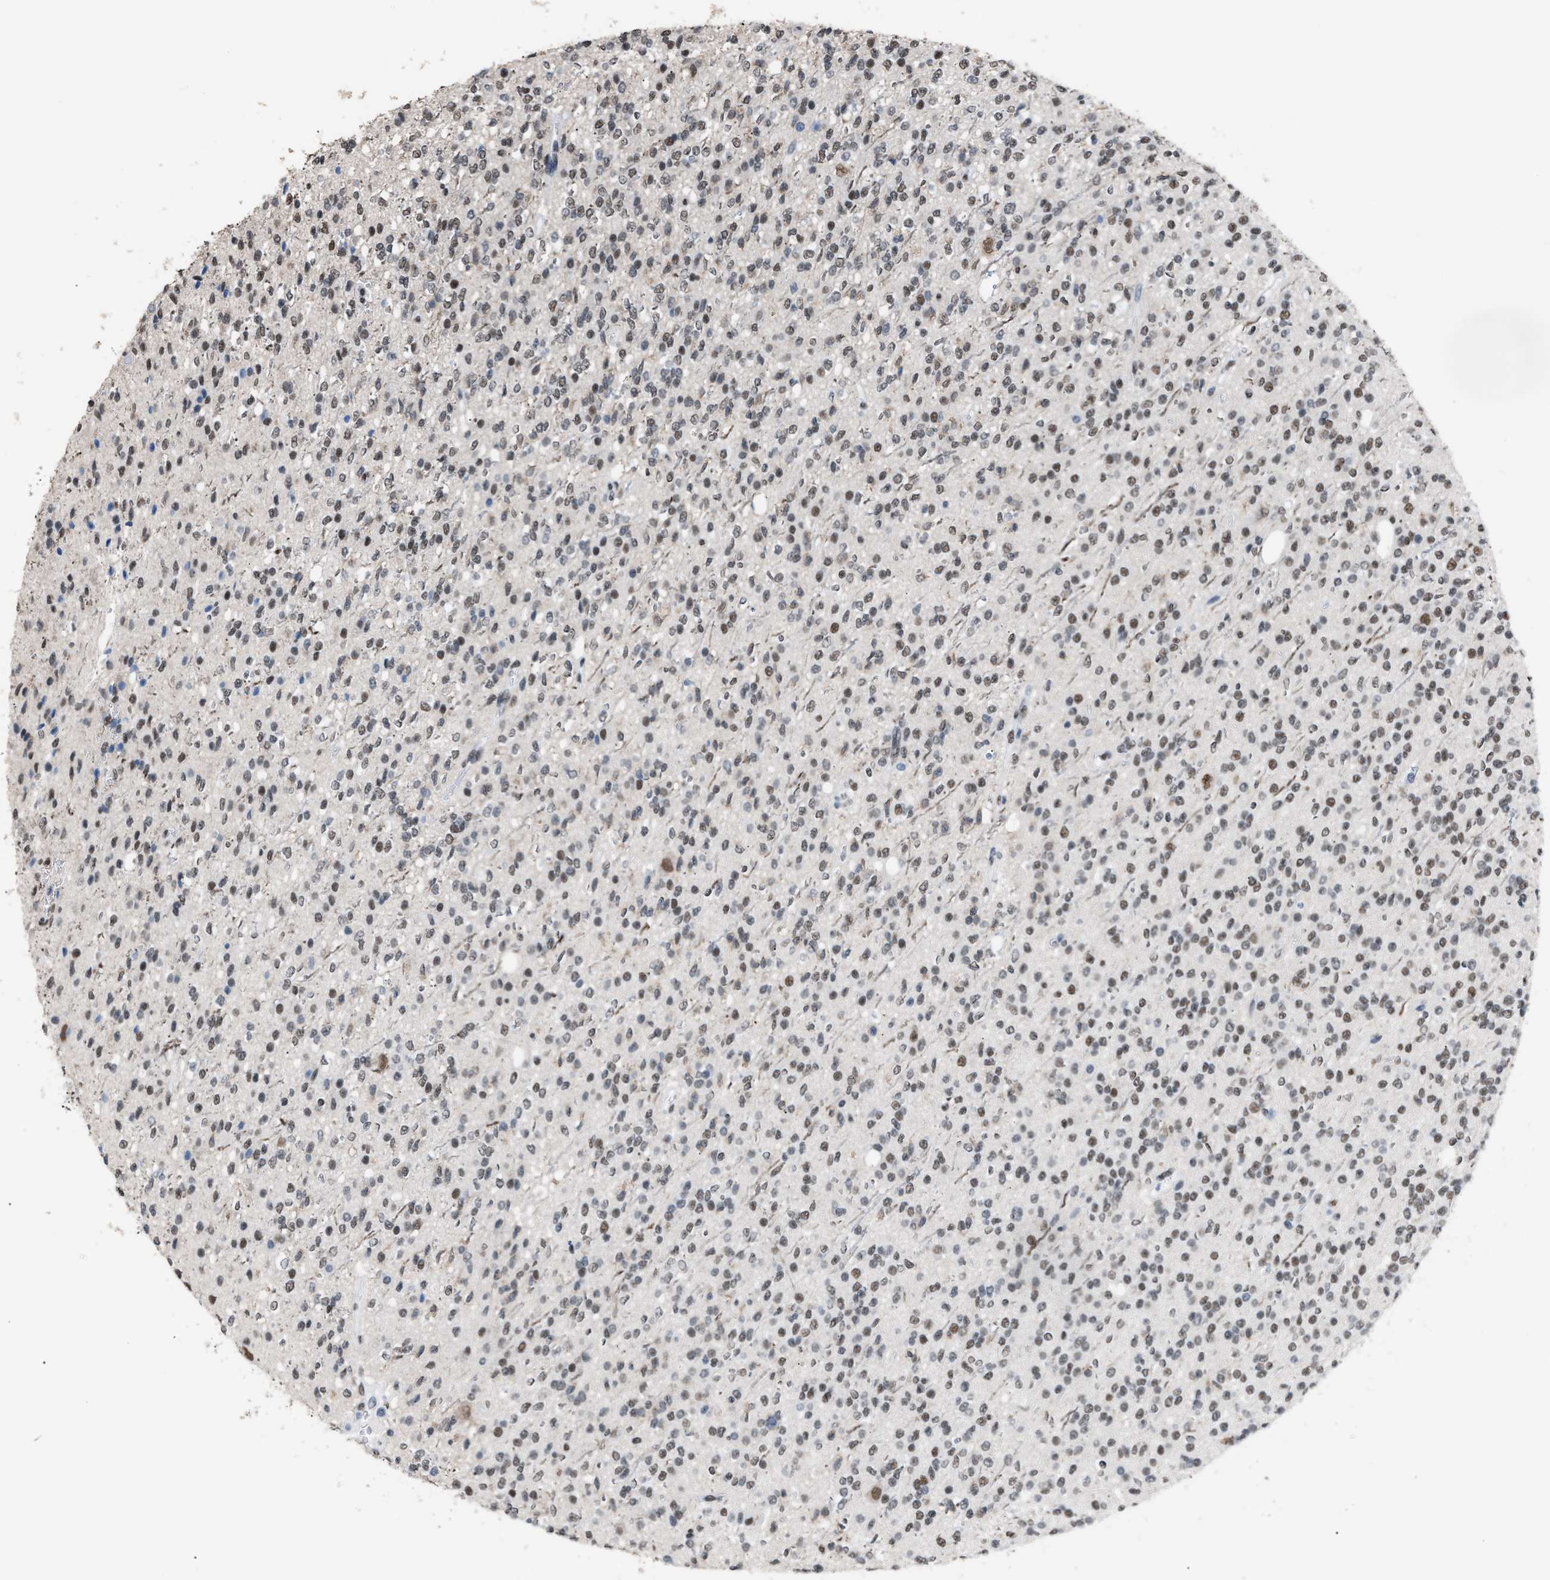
{"staining": {"intensity": "weak", "quantity": ">75%", "location": "nuclear"}, "tissue": "glioma", "cell_type": "Tumor cells", "image_type": "cancer", "snomed": [{"axis": "morphology", "description": "Glioma, malignant, High grade"}, {"axis": "topography", "description": "Brain"}], "caption": "Immunohistochemical staining of human glioma reveals low levels of weak nuclear protein positivity in approximately >75% of tumor cells.", "gene": "CCAR2", "patient": {"sex": "male", "age": 34}}